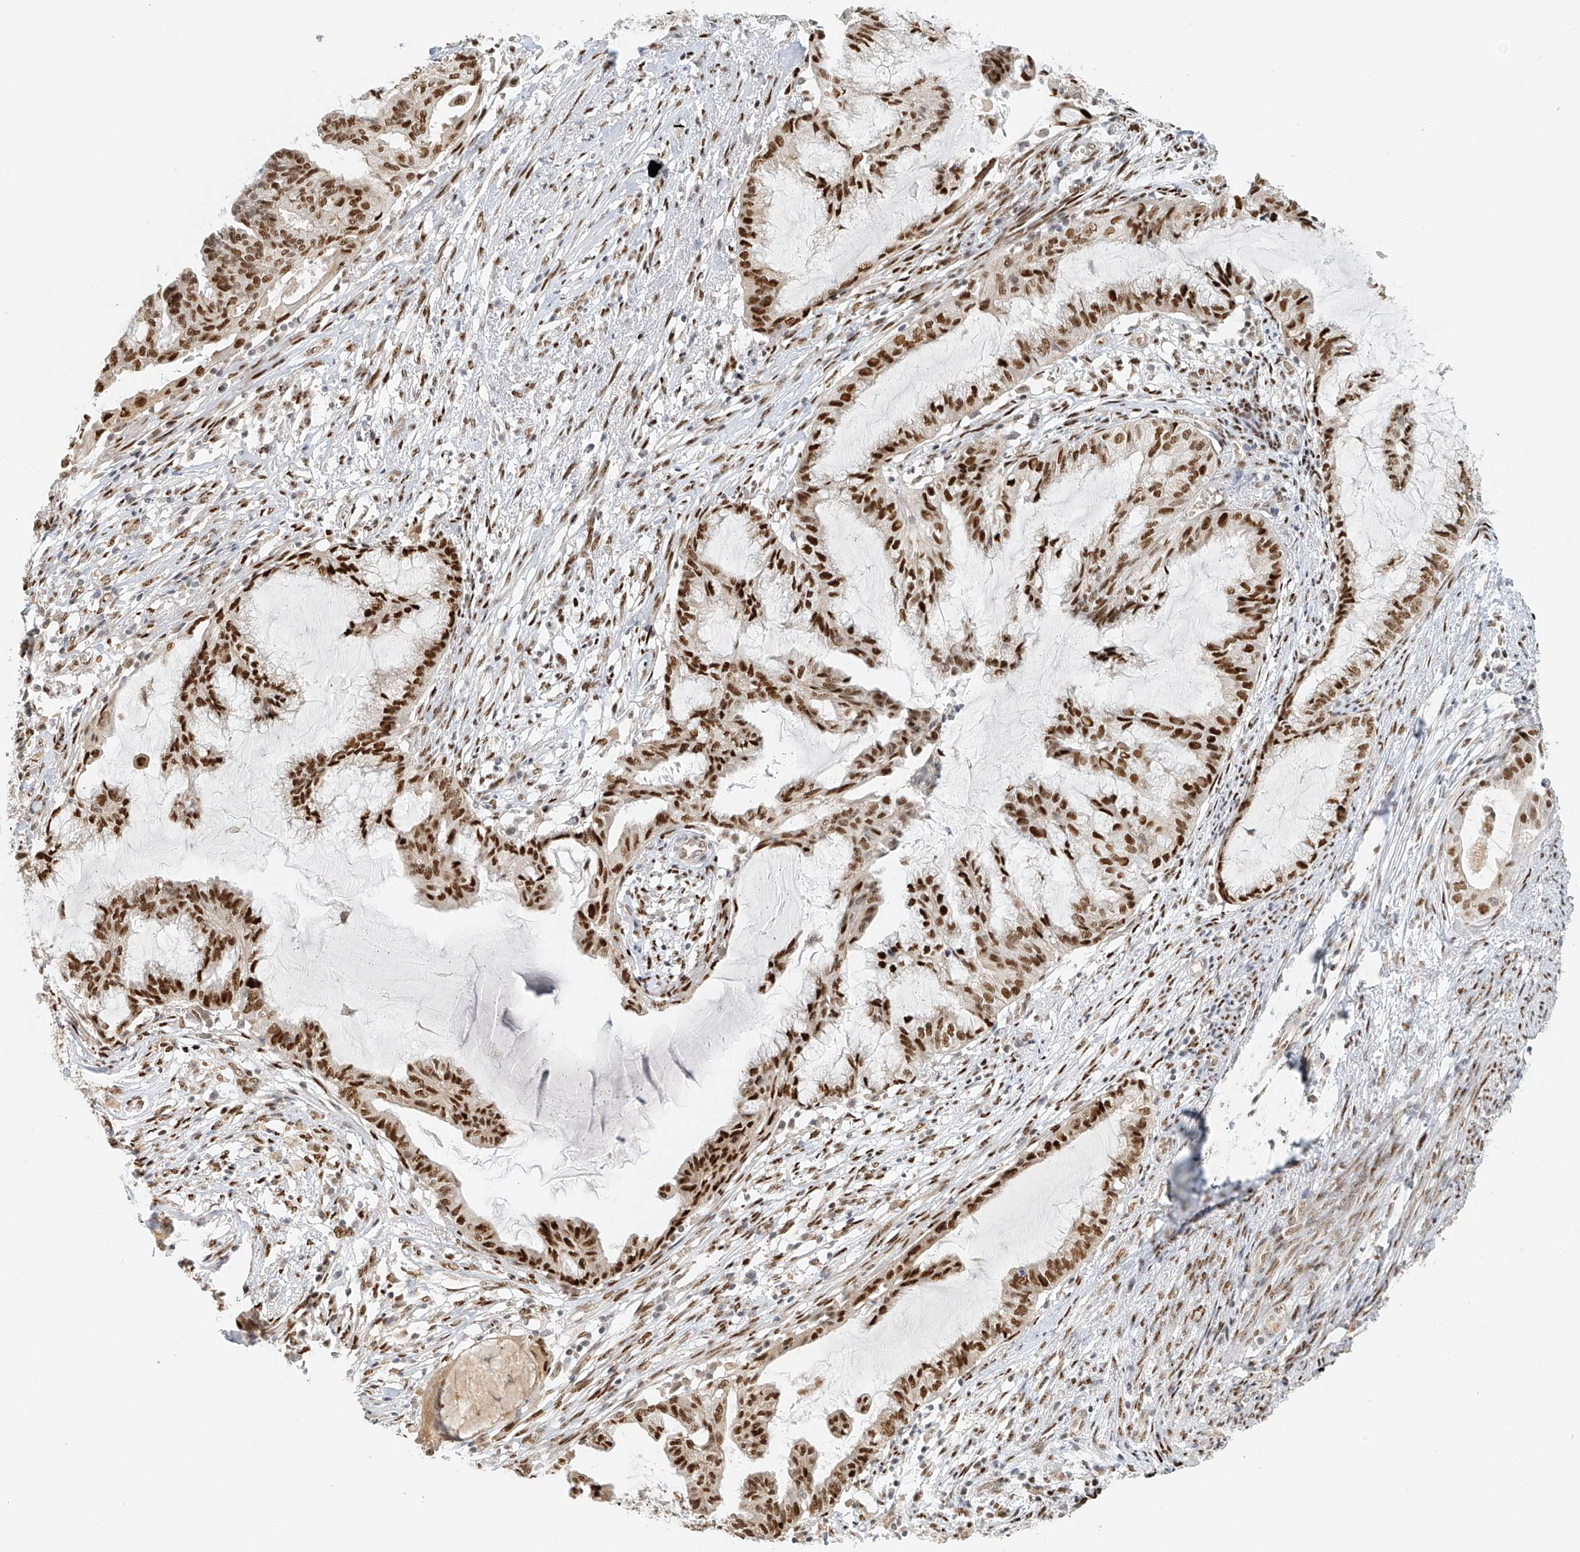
{"staining": {"intensity": "strong", "quantity": ">75%", "location": "nuclear"}, "tissue": "endometrial cancer", "cell_type": "Tumor cells", "image_type": "cancer", "snomed": [{"axis": "morphology", "description": "Adenocarcinoma, NOS"}, {"axis": "topography", "description": "Endometrium"}], "caption": "Immunohistochemical staining of endometrial adenocarcinoma displays high levels of strong nuclear expression in about >75% of tumor cells. (DAB IHC, brown staining for protein, blue staining for nuclei).", "gene": "ZNF514", "patient": {"sex": "female", "age": 86}}